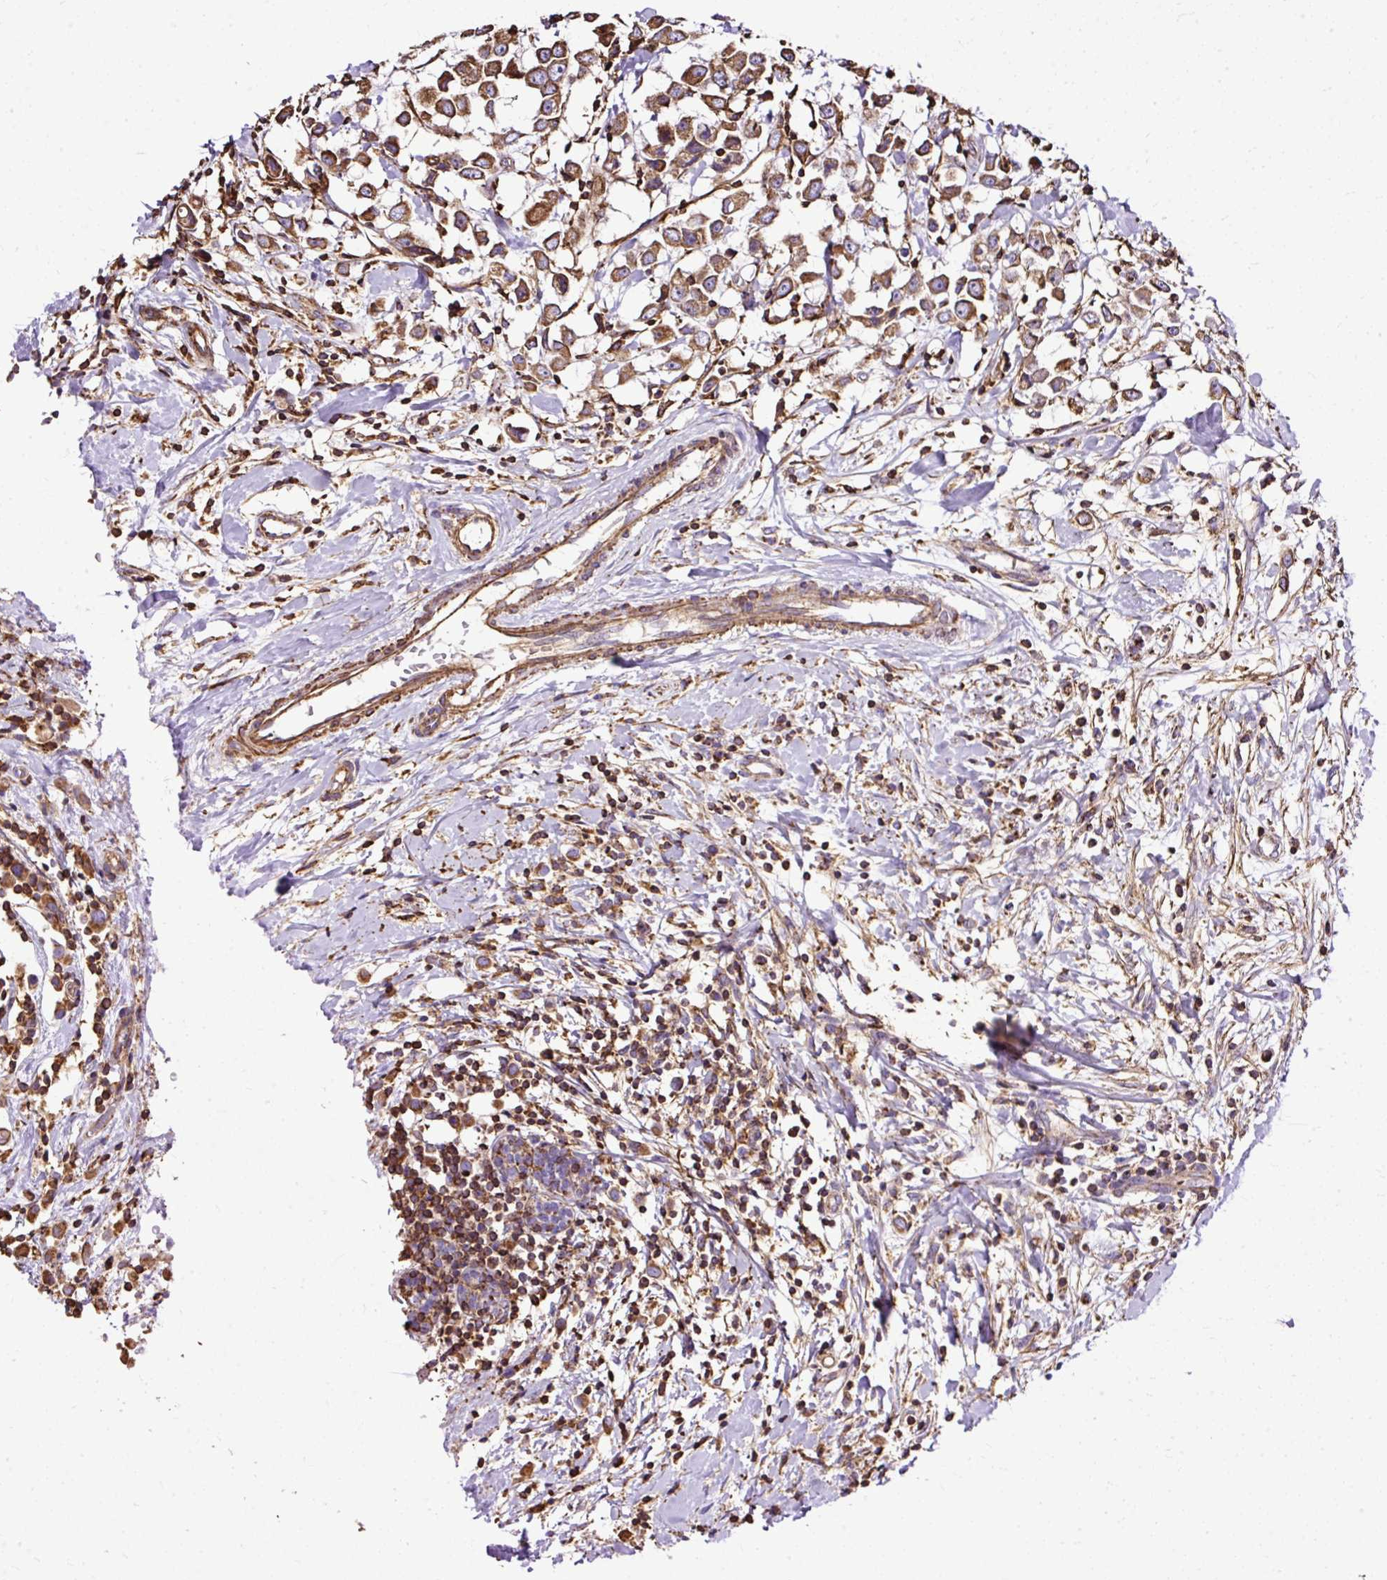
{"staining": {"intensity": "moderate", "quantity": ">75%", "location": "cytoplasmic/membranous"}, "tissue": "breast cancer", "cell_type": "Tumor cells", "image_type": "cancer", "snomed": [{"axis": "morphology", "description": "Duct carcinoma"}, {"axis": "topography", "description": "Breast"}], "caption": "A histopathology image of human breast cancer stained for a protein displays moderate cytoplasmic/membranous brown staining in tumor cells. The staining was performed using DAB, with brown indicating positive protein expression. Nuclei are stained blue with hematoxylin.", "gene": "KLHL11", "patient": {"sex": "female", "age": 61}}